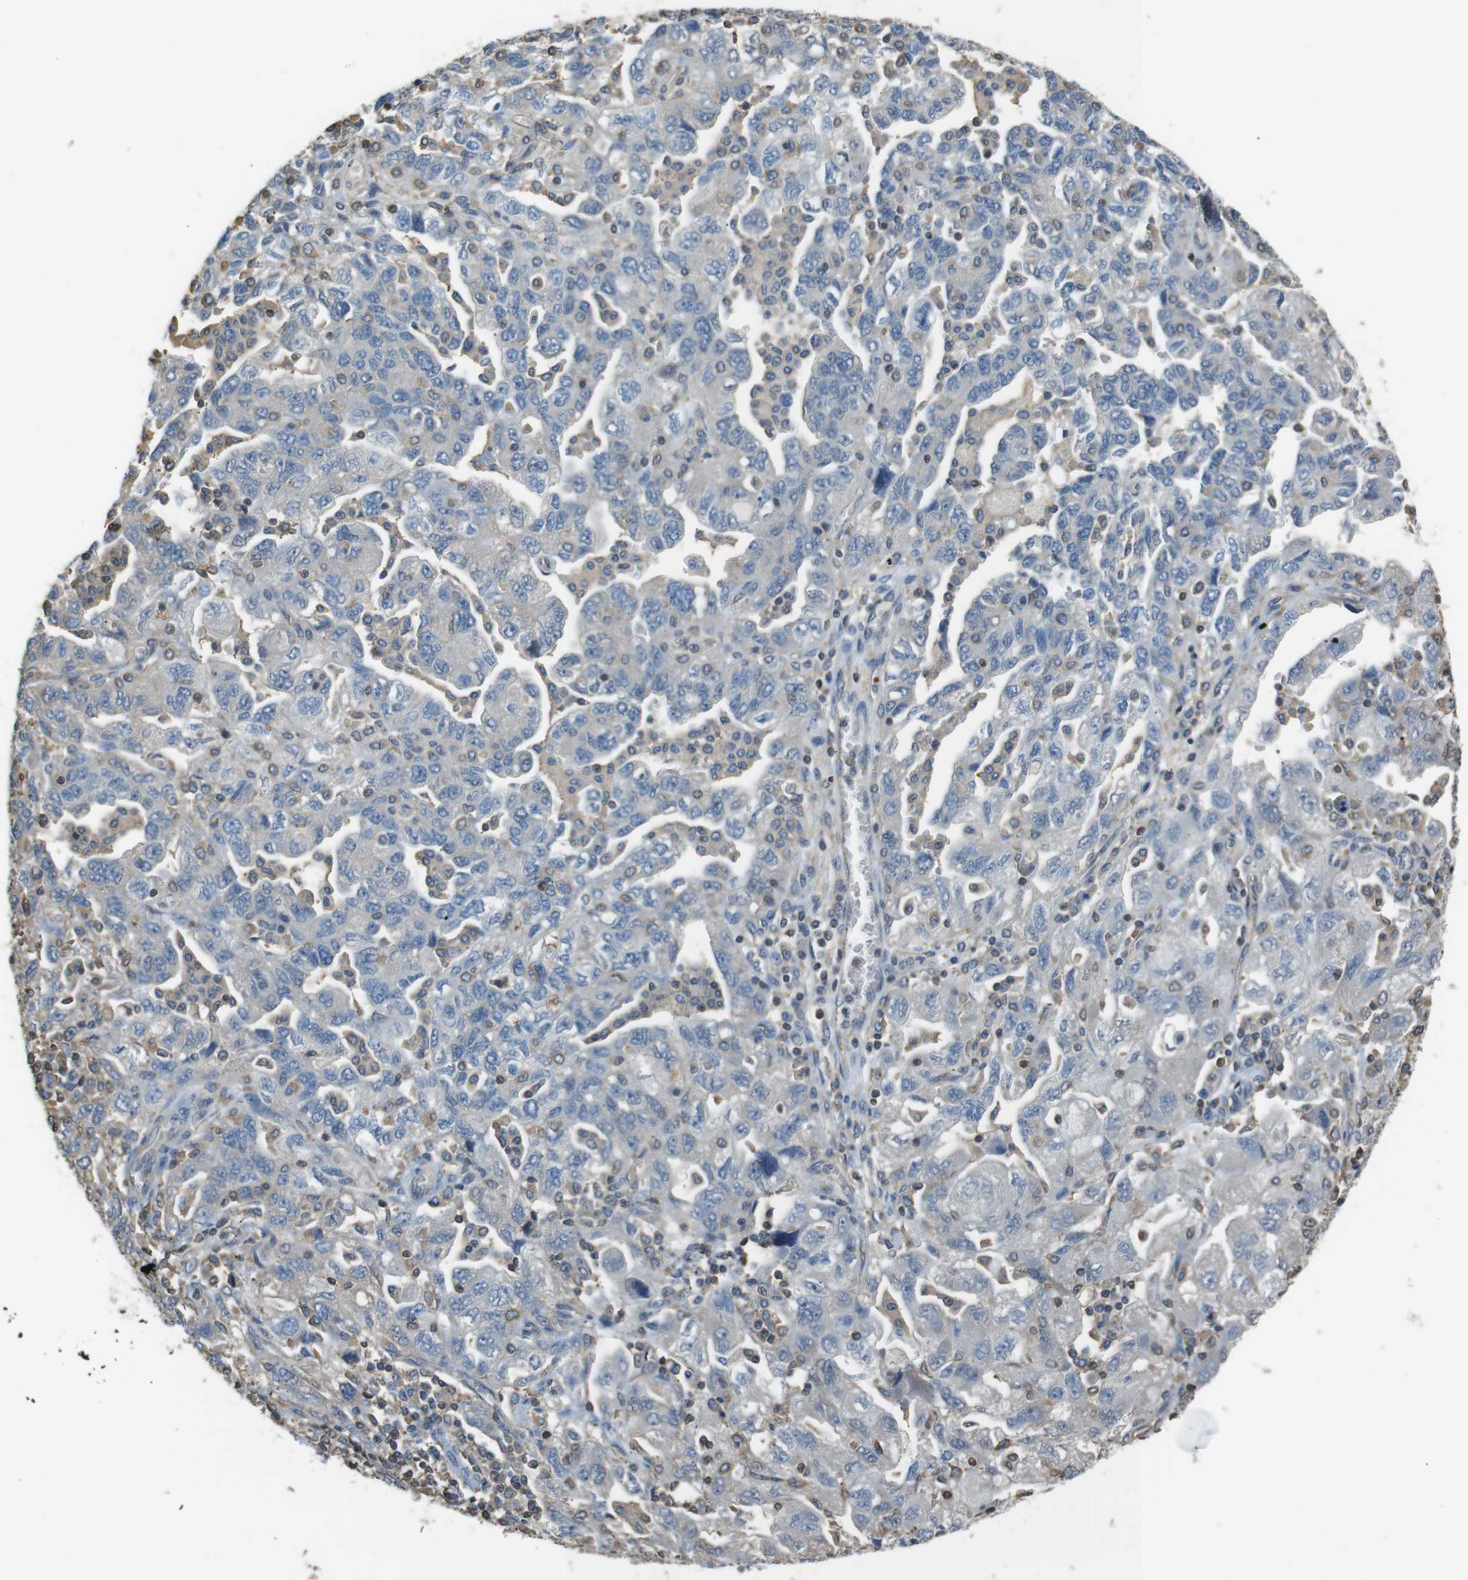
{"staining": {"intensity": "weak", "quantity": "<25%", "location": "cytoplasmic/membranous"}, "tissue": "ovarian cancer", "cell_type": "Tumor cells", "image_type": "cancer", "snomed": [{"axis": "morphology", "description": "Carcinoma, NOS"}, {"axis": "morphology", "description": "Cystadenocarcinoma, serous, NOS"}, {"axis": "topography", "description": "Ovary"}], "caption": "This is a histopathology image of immunohistochemistry (IHC) staining of ovarian serous cystadenocarcinoma, which shows no staining in tumor cells. The staining is performed using DAB brown chromogen with nuclei counter-stained in using hematoxylin.", "gene": "FCAR", "patient": {"sex": "female", "age": 69}}